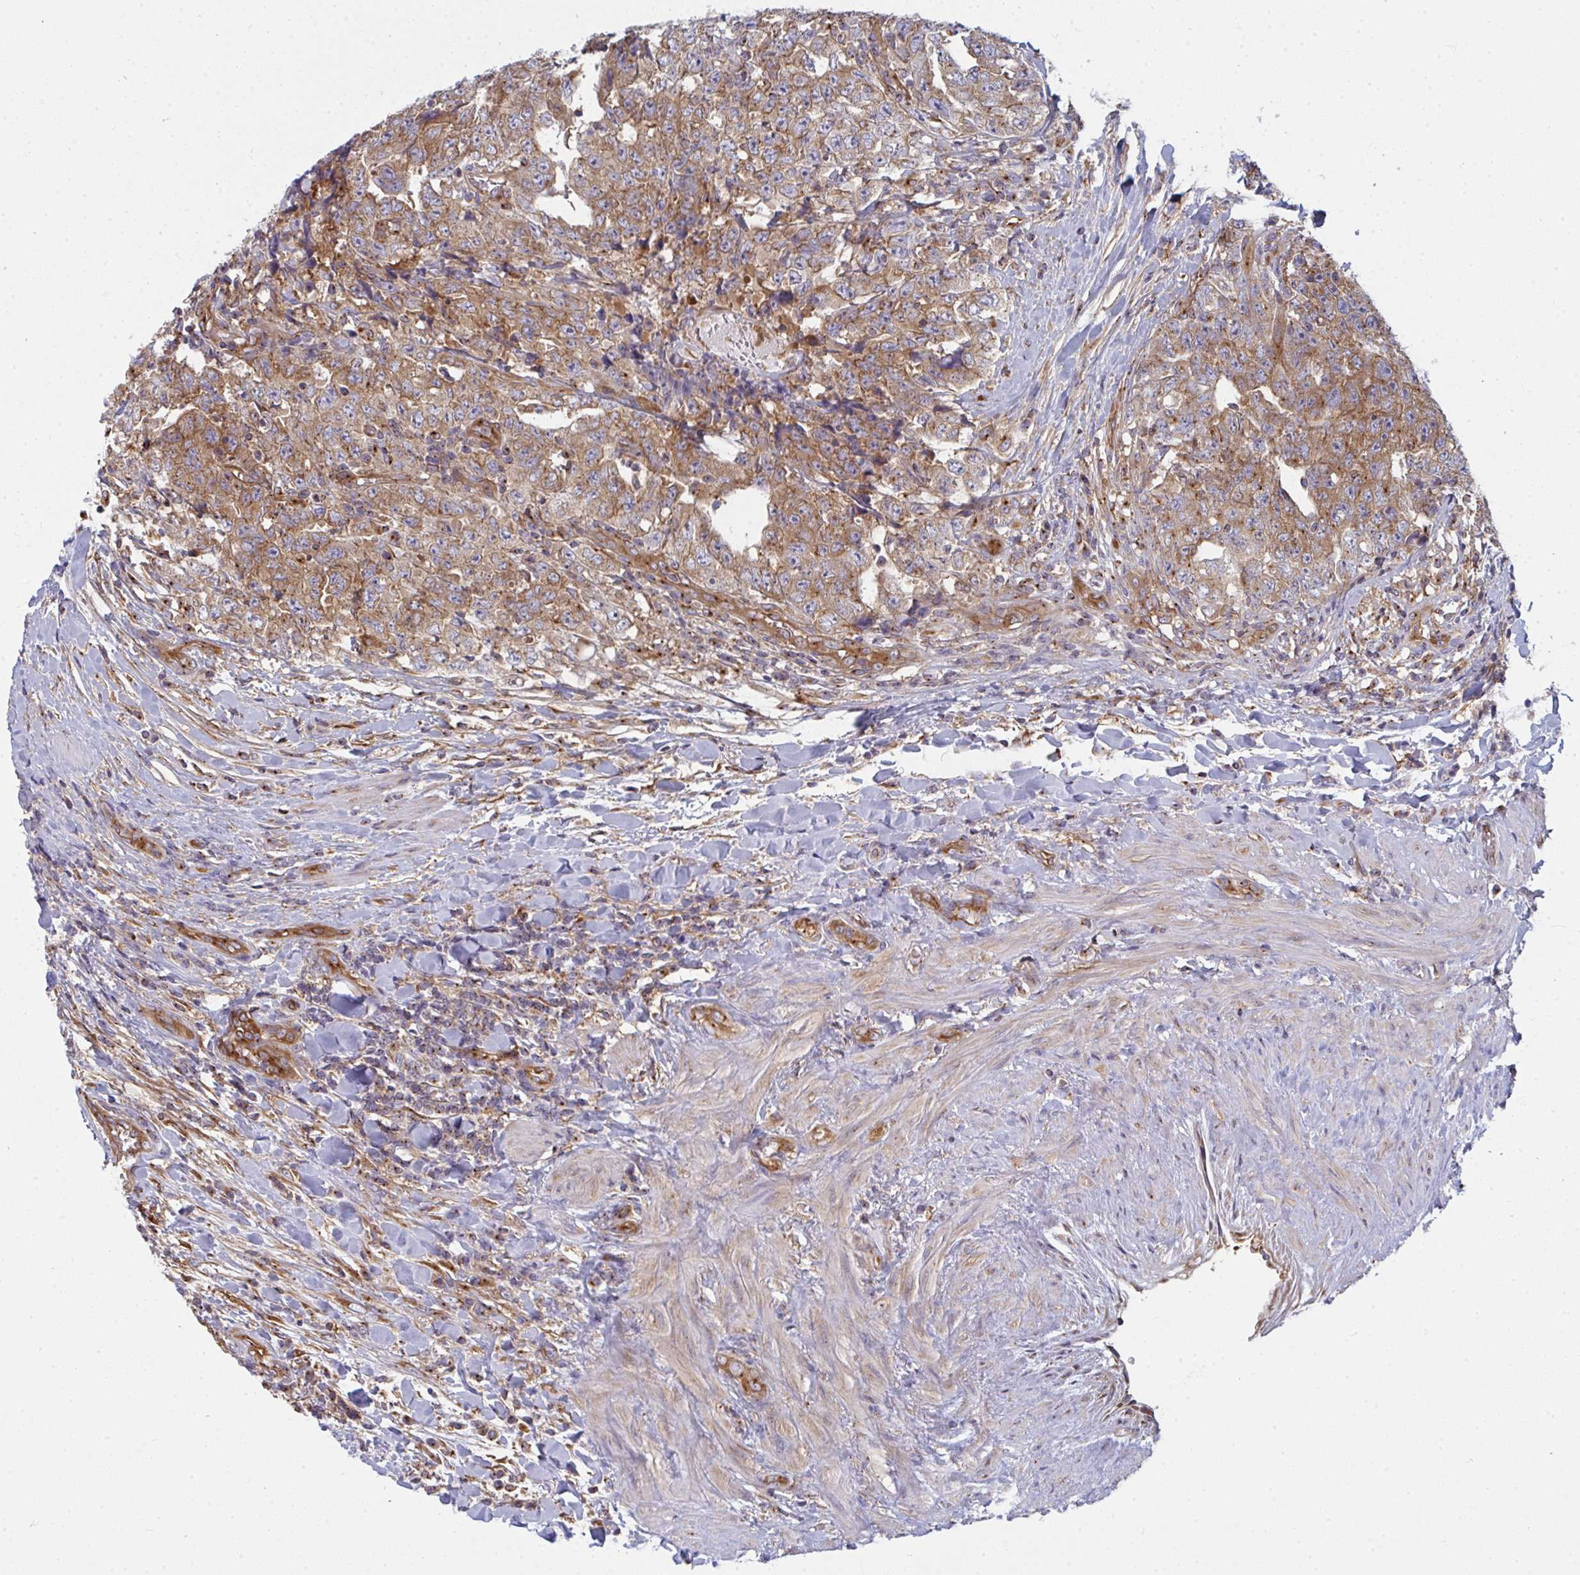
{"staining": {"intensity": "moderate", "quantity": ">75%", "location": "cytoplasmic/membranous"}, "tissue": "testis cancer", "cell_type": "Tumor cells", "image_type": "cancer", "snomed": [{"axis": "morphology", "description": "Carcinoma, Embryonal, NOS"}, {"axis": "topography", "description": "Testis"}], "caption": "Immunohistochemical staining of human testis embryonal carcinoma shows moderate cytoplasmic/membranous protein positivity in about >75% of tumor cells.", "gene": "DYNC1I2", "patient": {"sex": "male", "age": 24}}